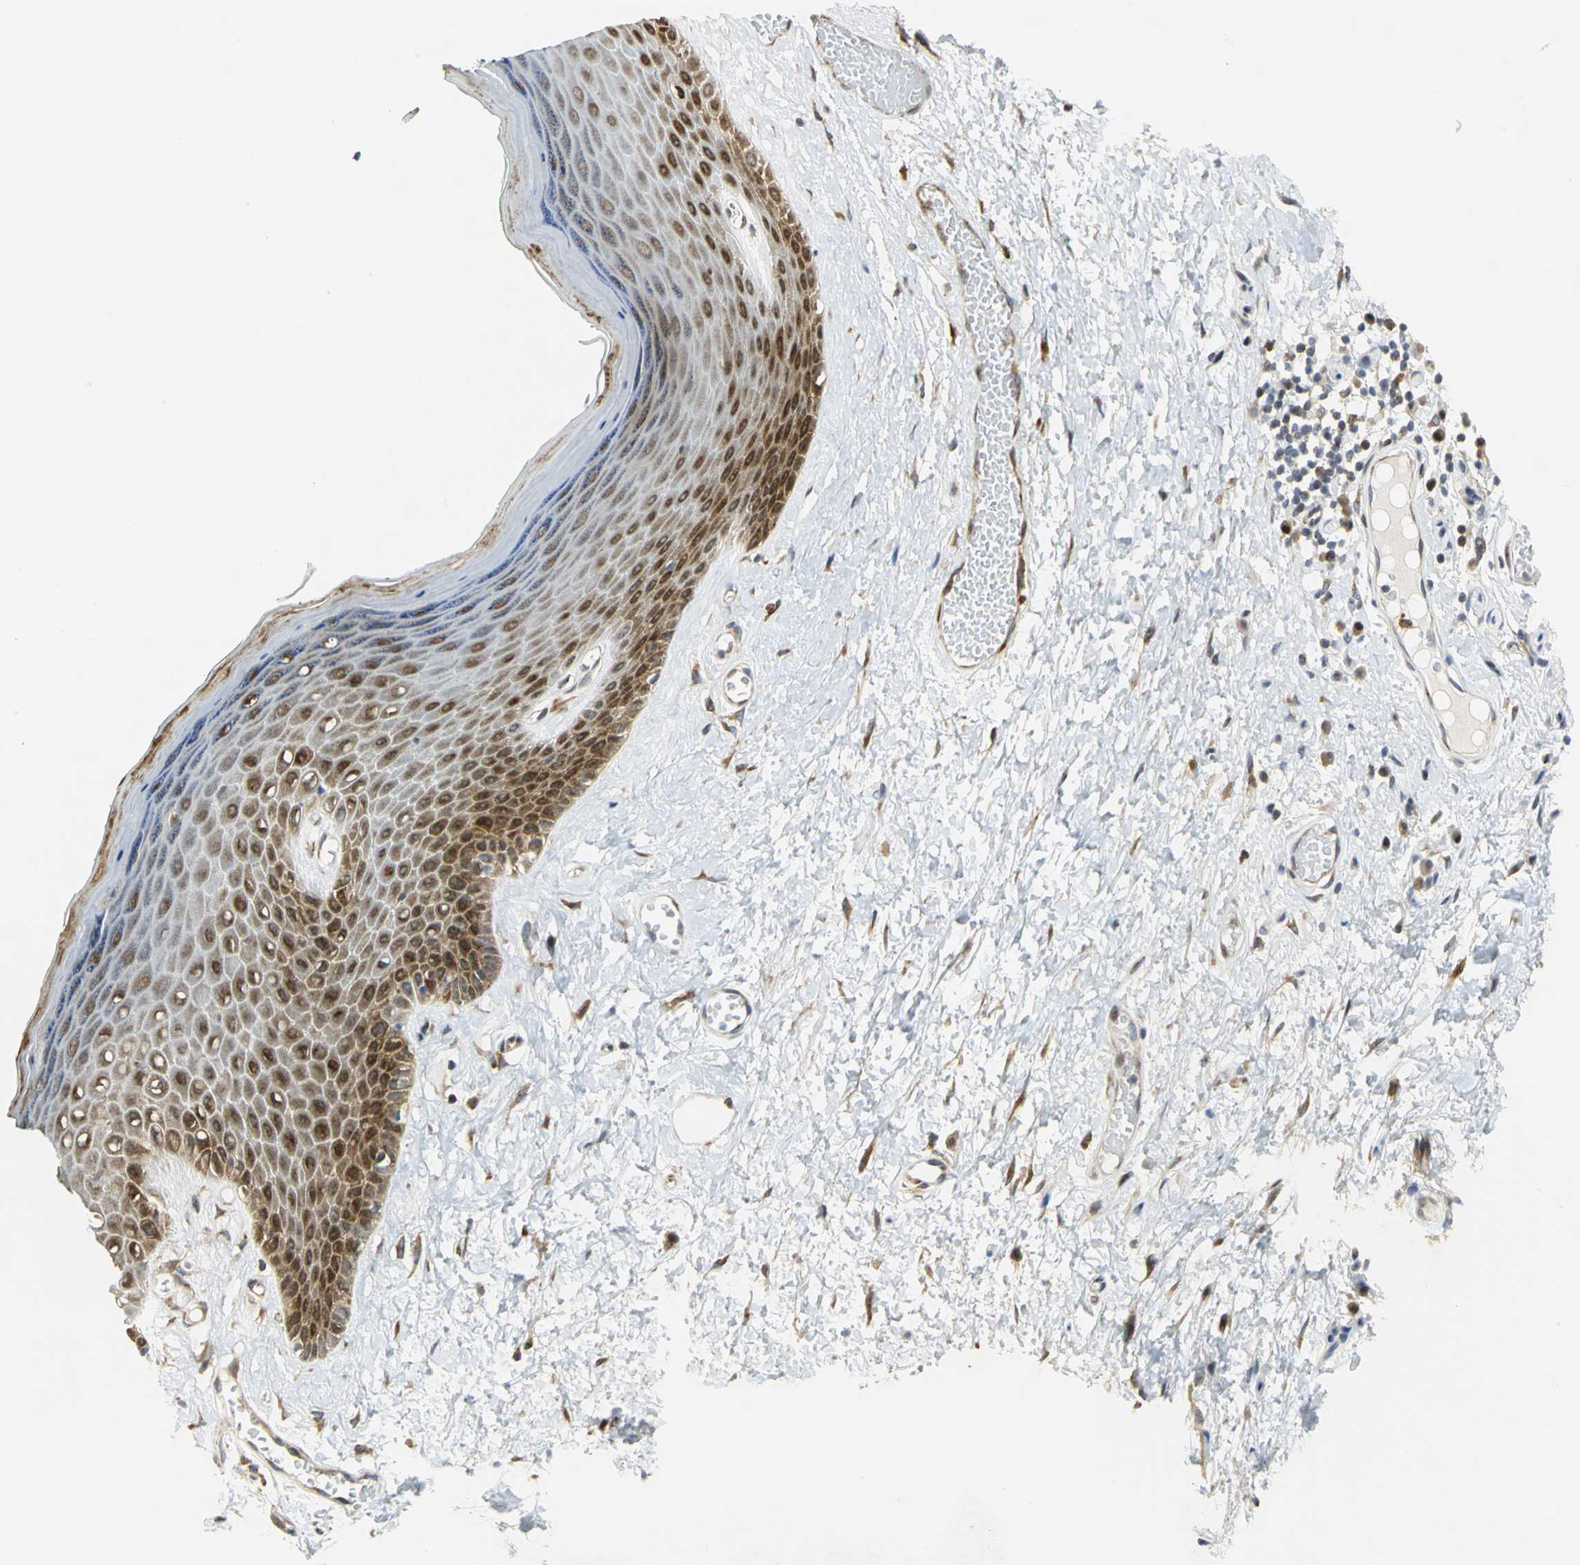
{"staining": {"intensity": "strong", "quantity": ">75%", "location": "cytoplasmic/membranous,nuclear"}, "tissue": "skin", "cell_type": "Epidermal cells", "image_type": "normal", "snomed": [{"axis": "morphology", "description": "Normal tissue, NOS"}, {"axis": "morphology", "description": "Inflammation, NOS"}, {"axis": "topography", "description": "Vulva"}], "caption": "Human skin stained with a brown dye reveals strong cytoplasmic/membranous,nuclear positive staining in approximately >75% of epidermal cells.", "gene": "YBX1", "patient": {"sex": "female", "age": 84}}